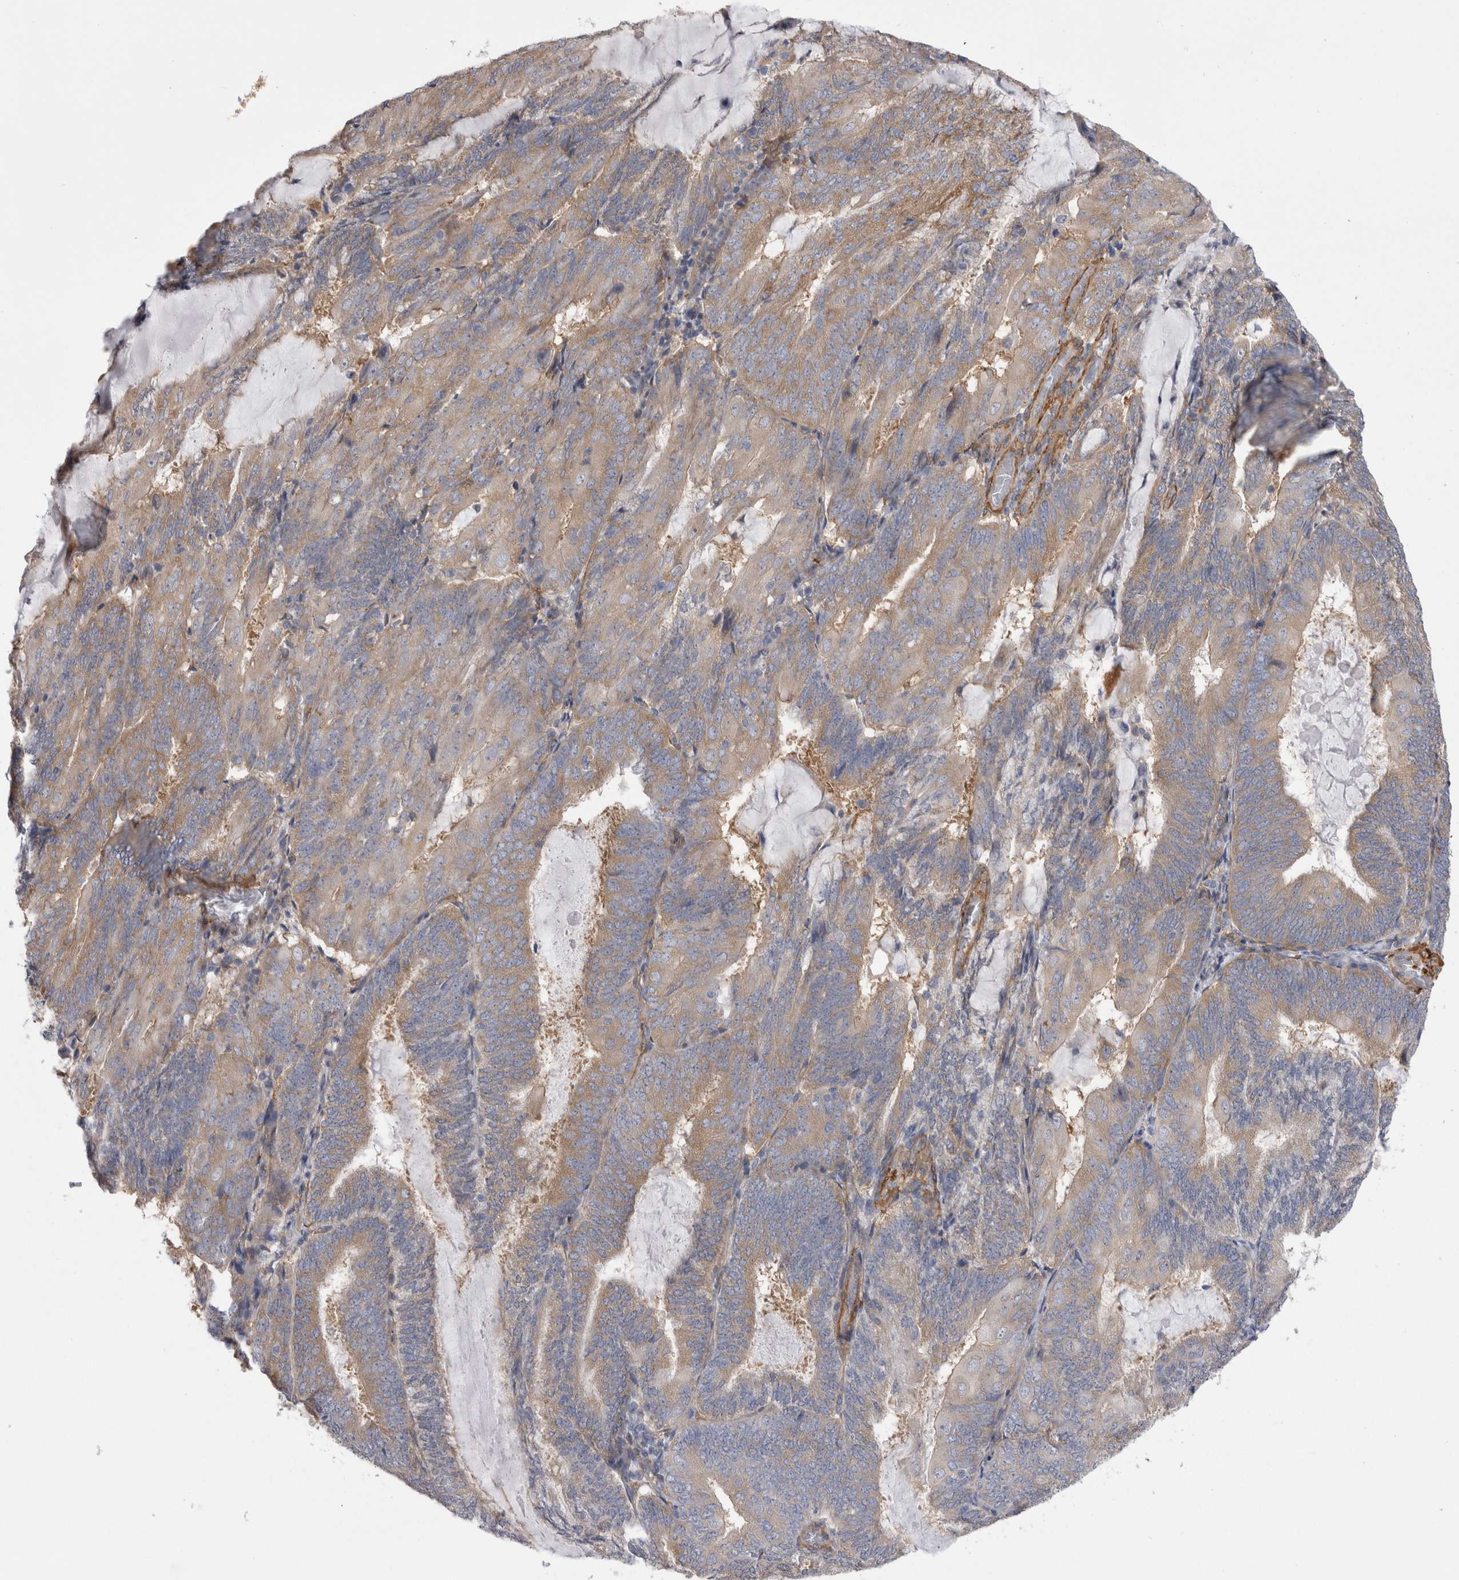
{"staining": {"intensity": "weak", "quantity": ">75%", "location": "cytoplasmic/membranous"}, "tissue": "endometrial cancer", "cell_type": "Tumor cells", "image_type": "cancer", "snomed": [{"axis": "morphology", "description": "Adenocarcinoma, NOS"}, {"axis": "topography", "description": "Endometrium"}], "caption": "The image demonstrates staining of endometrial cancer (adenocarcinoma), revealing weak cytoplasmic/membranous protein expression (brown color) within tumor cells. The protein of interest is stained brown, and the nuclei are stained in blue (DAB IHC with brightfield microscopy, high magnification).", "gene": "EPRS1", "patient": {"sex": "female", "age": 81}}